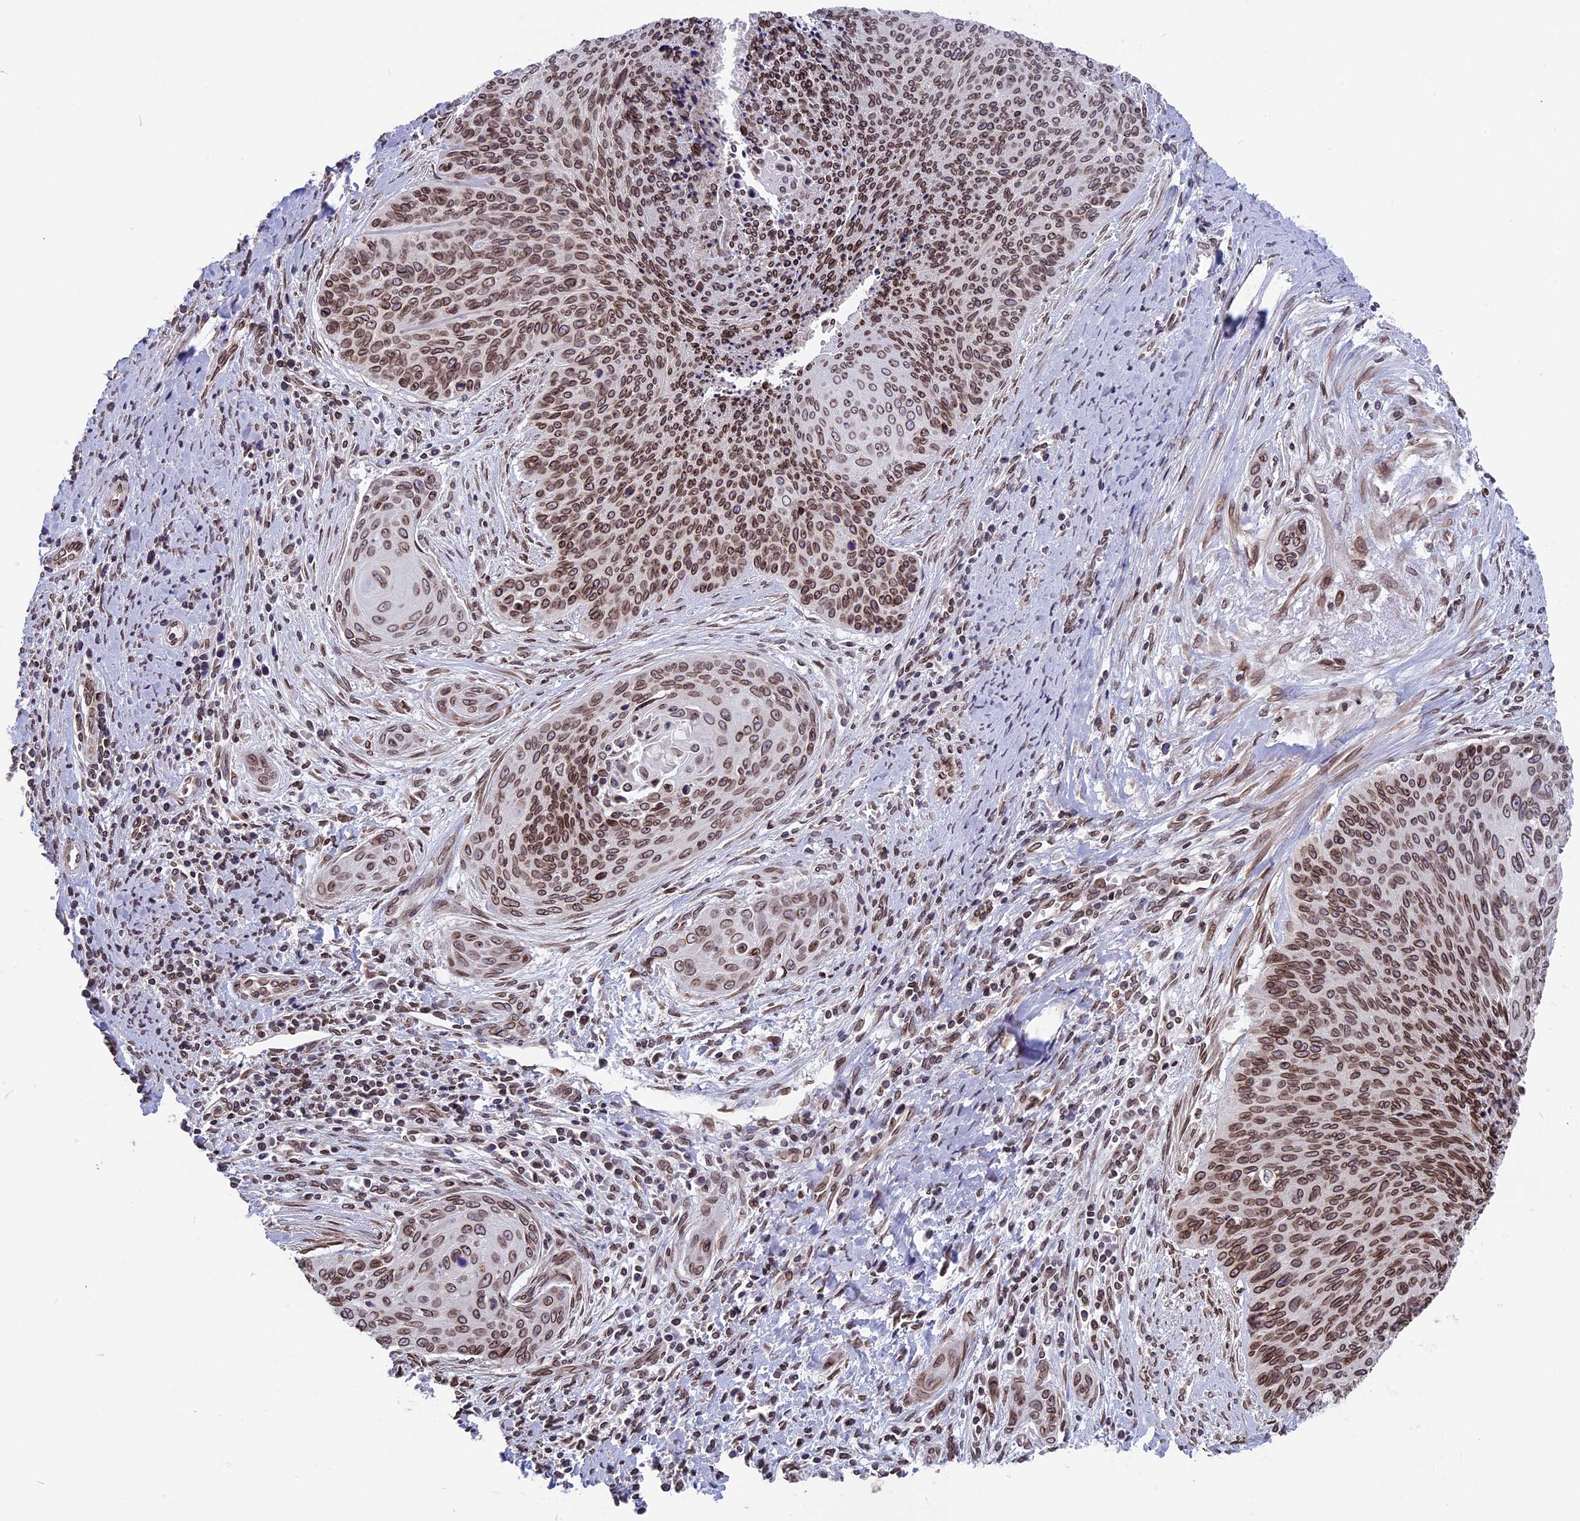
{"staining": {"intensity": "moderate", "quantity": ">75%", "location": "cytoplasmic/membranous,nuclear"}, "tissue": "cervical cancer", "cell_type": "Tumor cells", "image_type": "cancer", "snomed": [{"axis": "morphology", "description": "Squamous cell carcinoma, NOS"}, {"axis": "topography", "description": "Cervix"}], "caption": "High-power microscopy captured an immunohistochemistry (IHC) histopathology image of cervical squamous cell carcinoma, revealing moderate cytoplasmic/membranous and nuclear positivity in about >75% of tumor cells. (DAB (3,3'-diaminobenzidine) IHC with brightfield microscopy, high magnification).", "gene": "PTCHD4", "patient": {"sex": "female", "age": 55}}